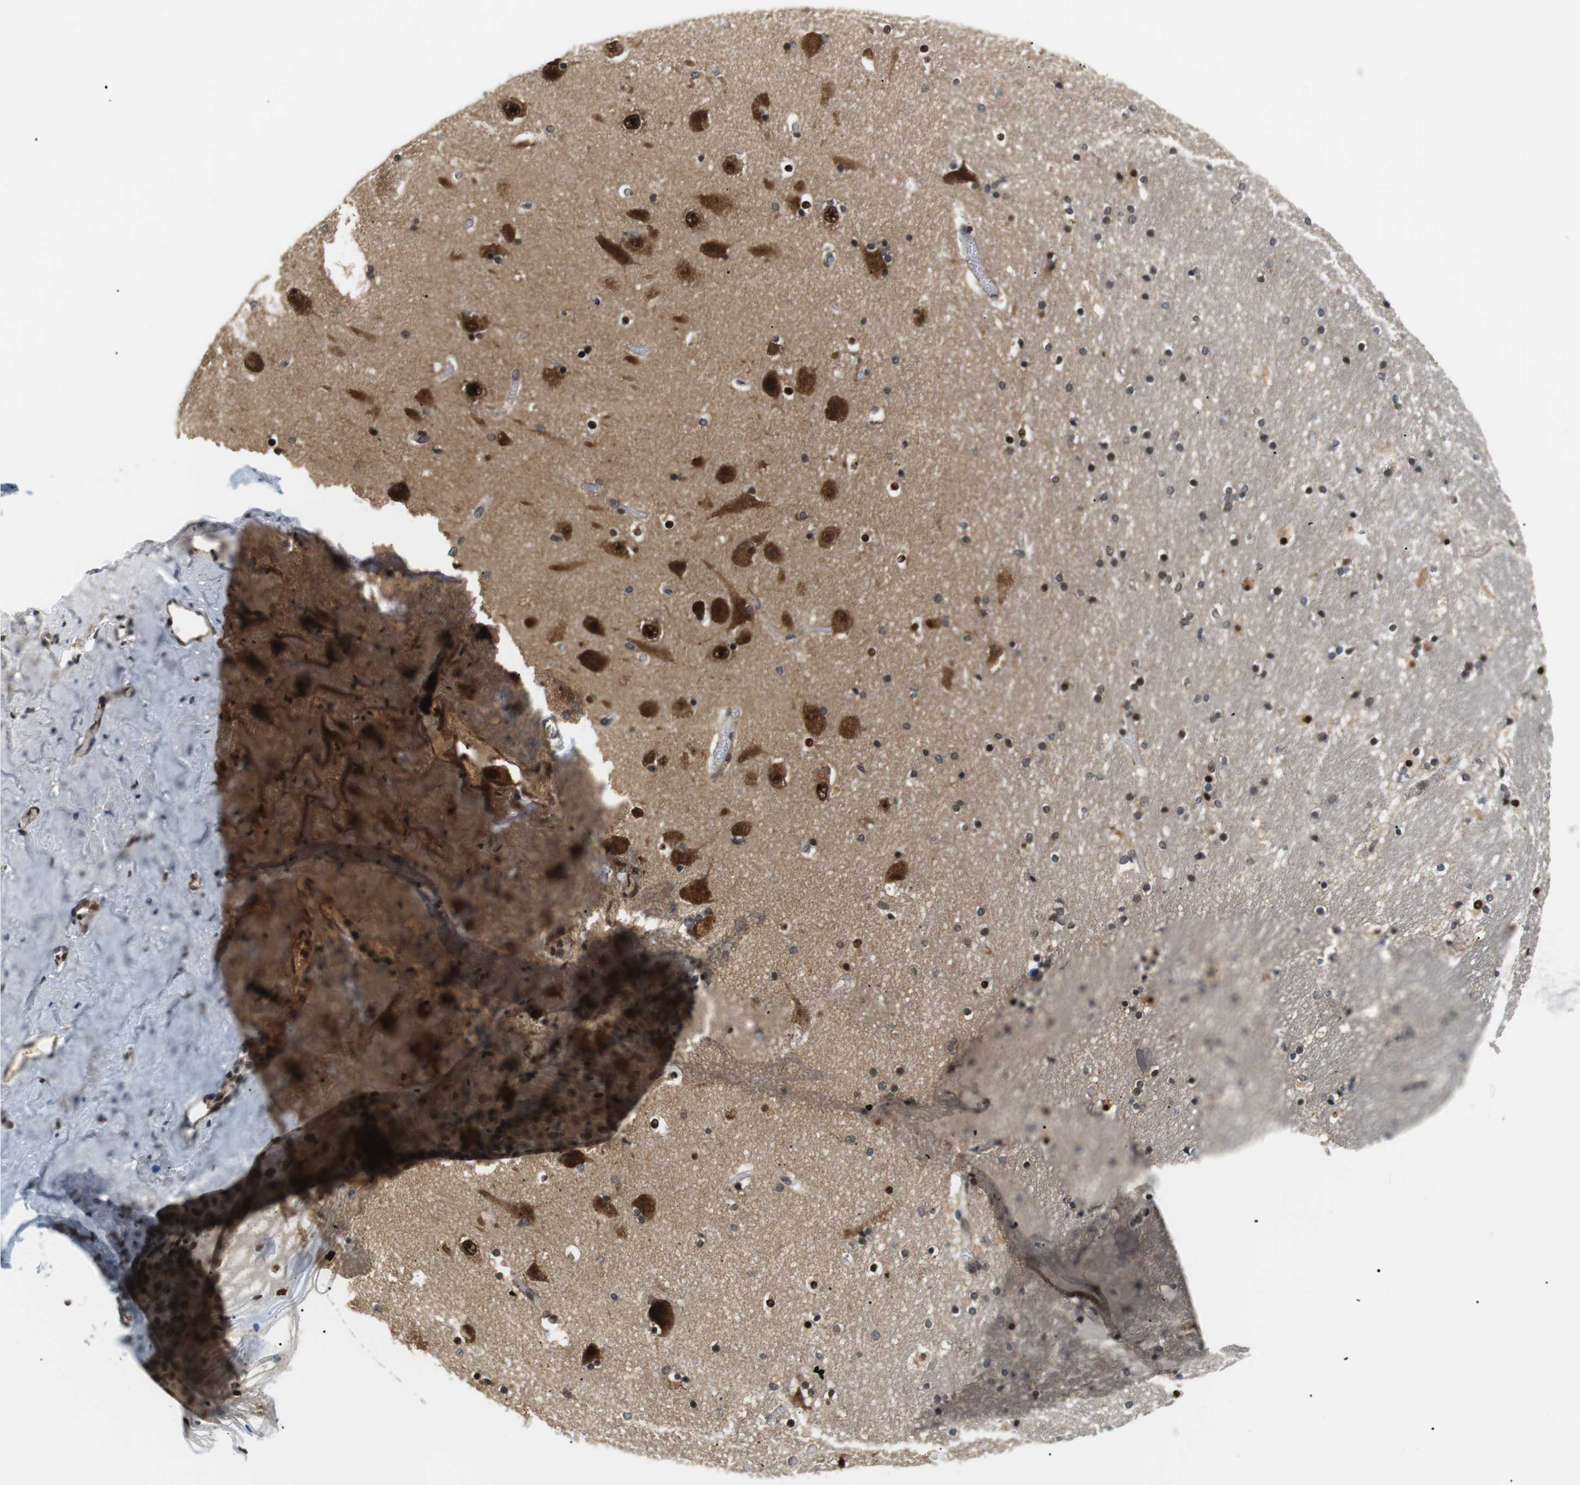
{"staining": {"intensity": "strong", "quantity": "25%-75%", "location": "nuclear"}, "tissue": "hippocampus", "cell_type": "Glial cells", "image_type": "normal", "snomed": [{"axis": "morphology", "description": "Normal tissue, NOS"}, {"axis": "topography", "description": "Hippocampus"}], "caption": "Immunohistochemical staining of benign hippocampus exhibits high levels of strong nuclear staining in about 25%-75% of glial cells. (IHC, brightfield microscopy, high magnification).", "gene": "CSNK2B", "patient": {"sex": "male", "age": 45}}